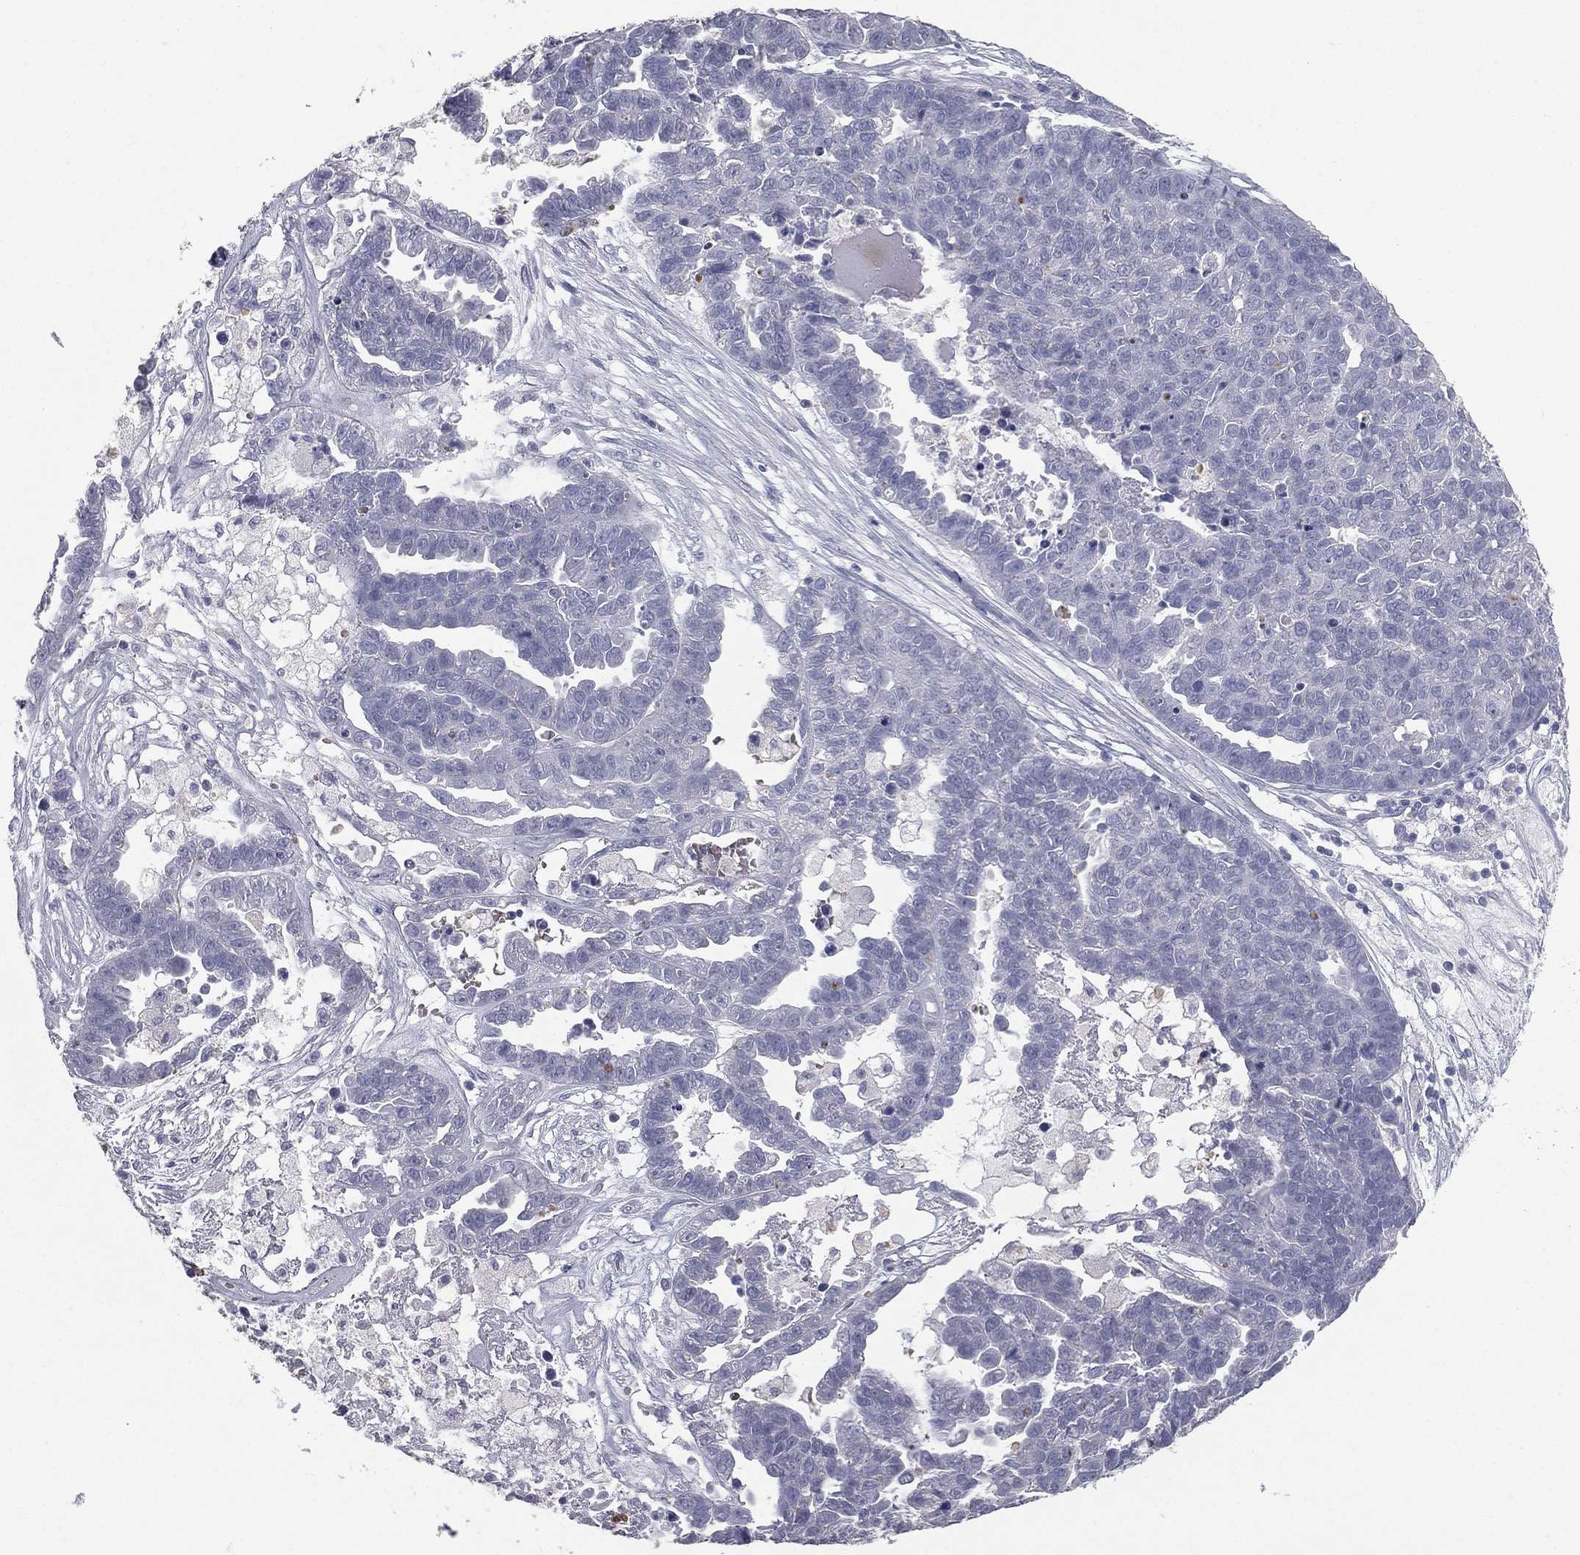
{"staining": {"intensity": "negative", "quantity": "none", "location": "none"}, "tissue": "ovarian cancer", "cell_type": "Tumor cells", "image_type": "cancer", "snomed": [{"axis": "morphology", "description": "Cystadenocarcinoma, serous, NOS"}, {"axis": "topography", "description": "Ovary"}], "caption": "Tumor cells are negative for protein expression in human ovarian cancer (serous cystadenocarcinoma).", "gene": "ESX1", "patient": {"sex": "female", "age": 87}}